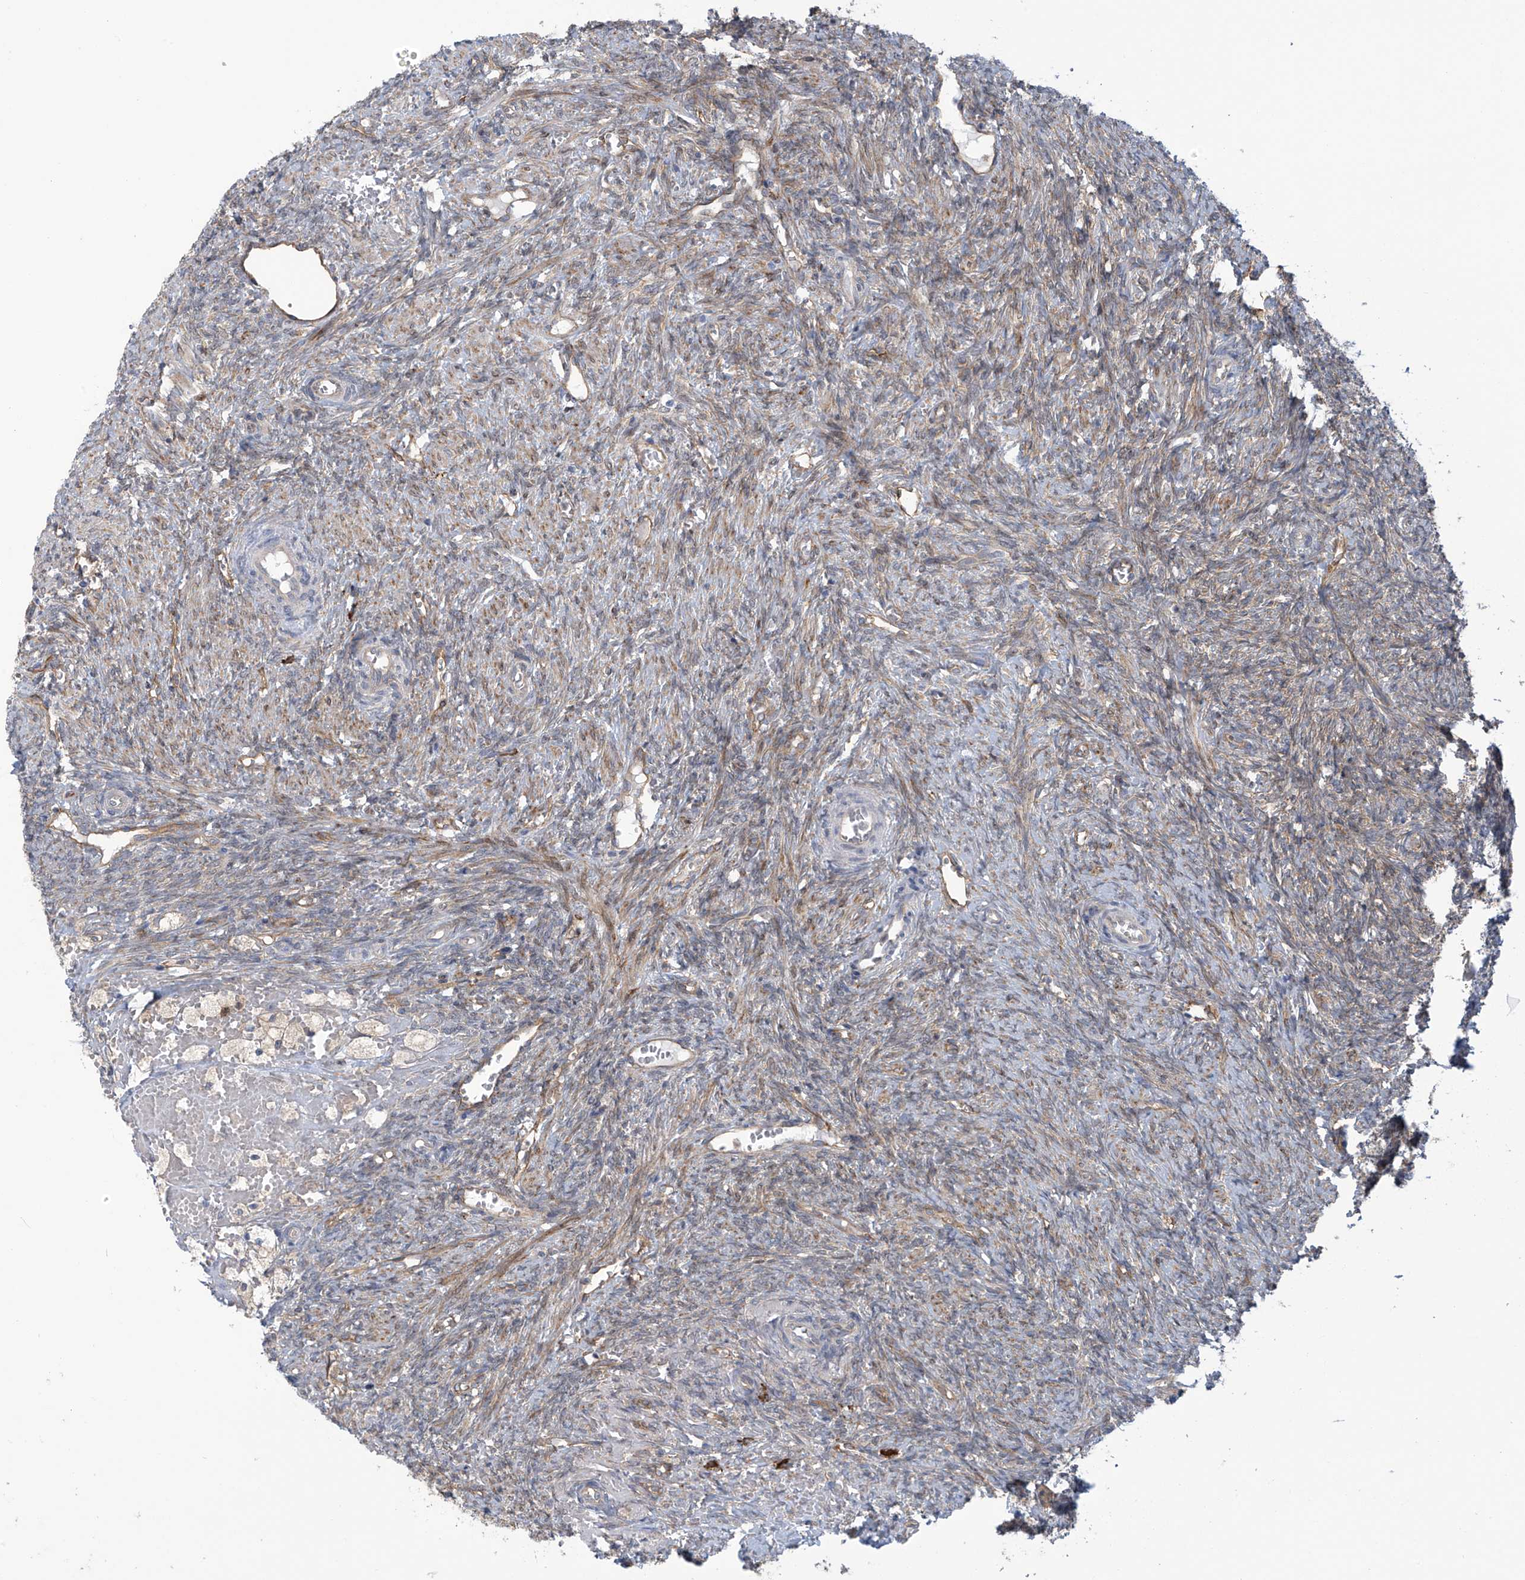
{"staining": {"intensity": "negative", "quantity": "none", "location": "none"}, "tissue": "ovary", "cell_type": "Ovarian stroma cells", "image_type": "normal", "snomed": [{"axis": "morphology", "description": "Normal tissue, NOS"}, {"axis": "topography", "description": "Ovary"}], "caption": "An immunohistochemistry (IHC) photomicrograph of normal ovary is shown. There is no staining in ovarian stroma cells of ovary. The staining is performed using DAB (3,3'-diaminobenzidine) brown chromogen with nuclei counter-stained in using hematoxylin.", "gene": "KIAA1522", "patient": {"sex": "female", "age": 41}}